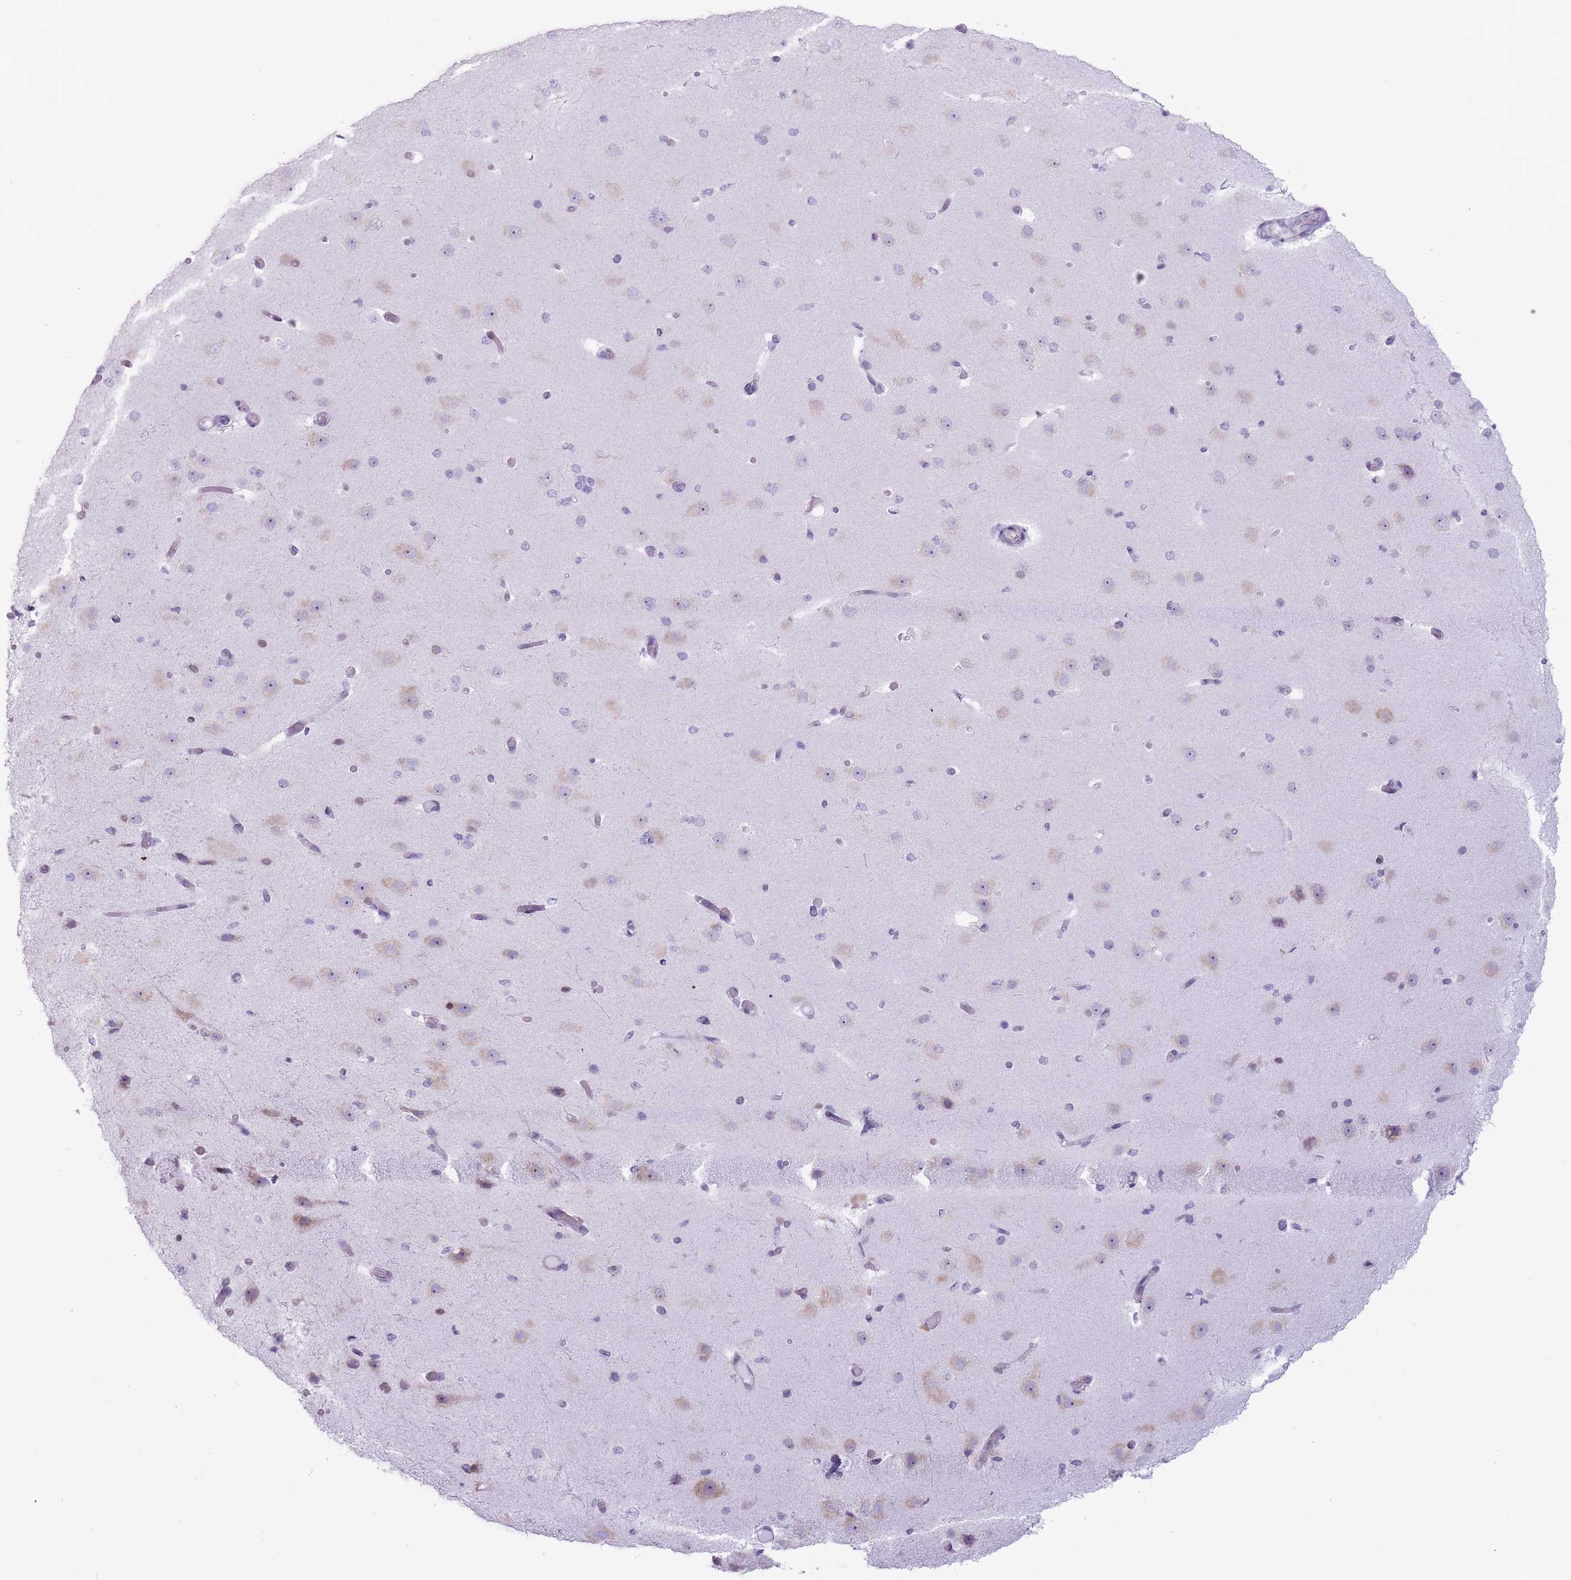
{"staining": {"intensity": "negative", "quantity": "none", "location": "none"}, "tissue": "cerebral cortex", "cell_type": "Endothelial cells", "image_type": "normal", "snomed": [{"axis": "morphology", "description": "Normal tissue, NOS"}, {"axis": "morphology", "description": "Inflammation, NOS"}, {"axis": "topography", "description": "Cerebral cortex"}], "caption": "The immunohistochemistry (IHC) photomicrograph has no significant positivity in endothelial cells of cerebral cortex.", "gene": "RPL18", "patient": {"sex": "male", "age": 6}}